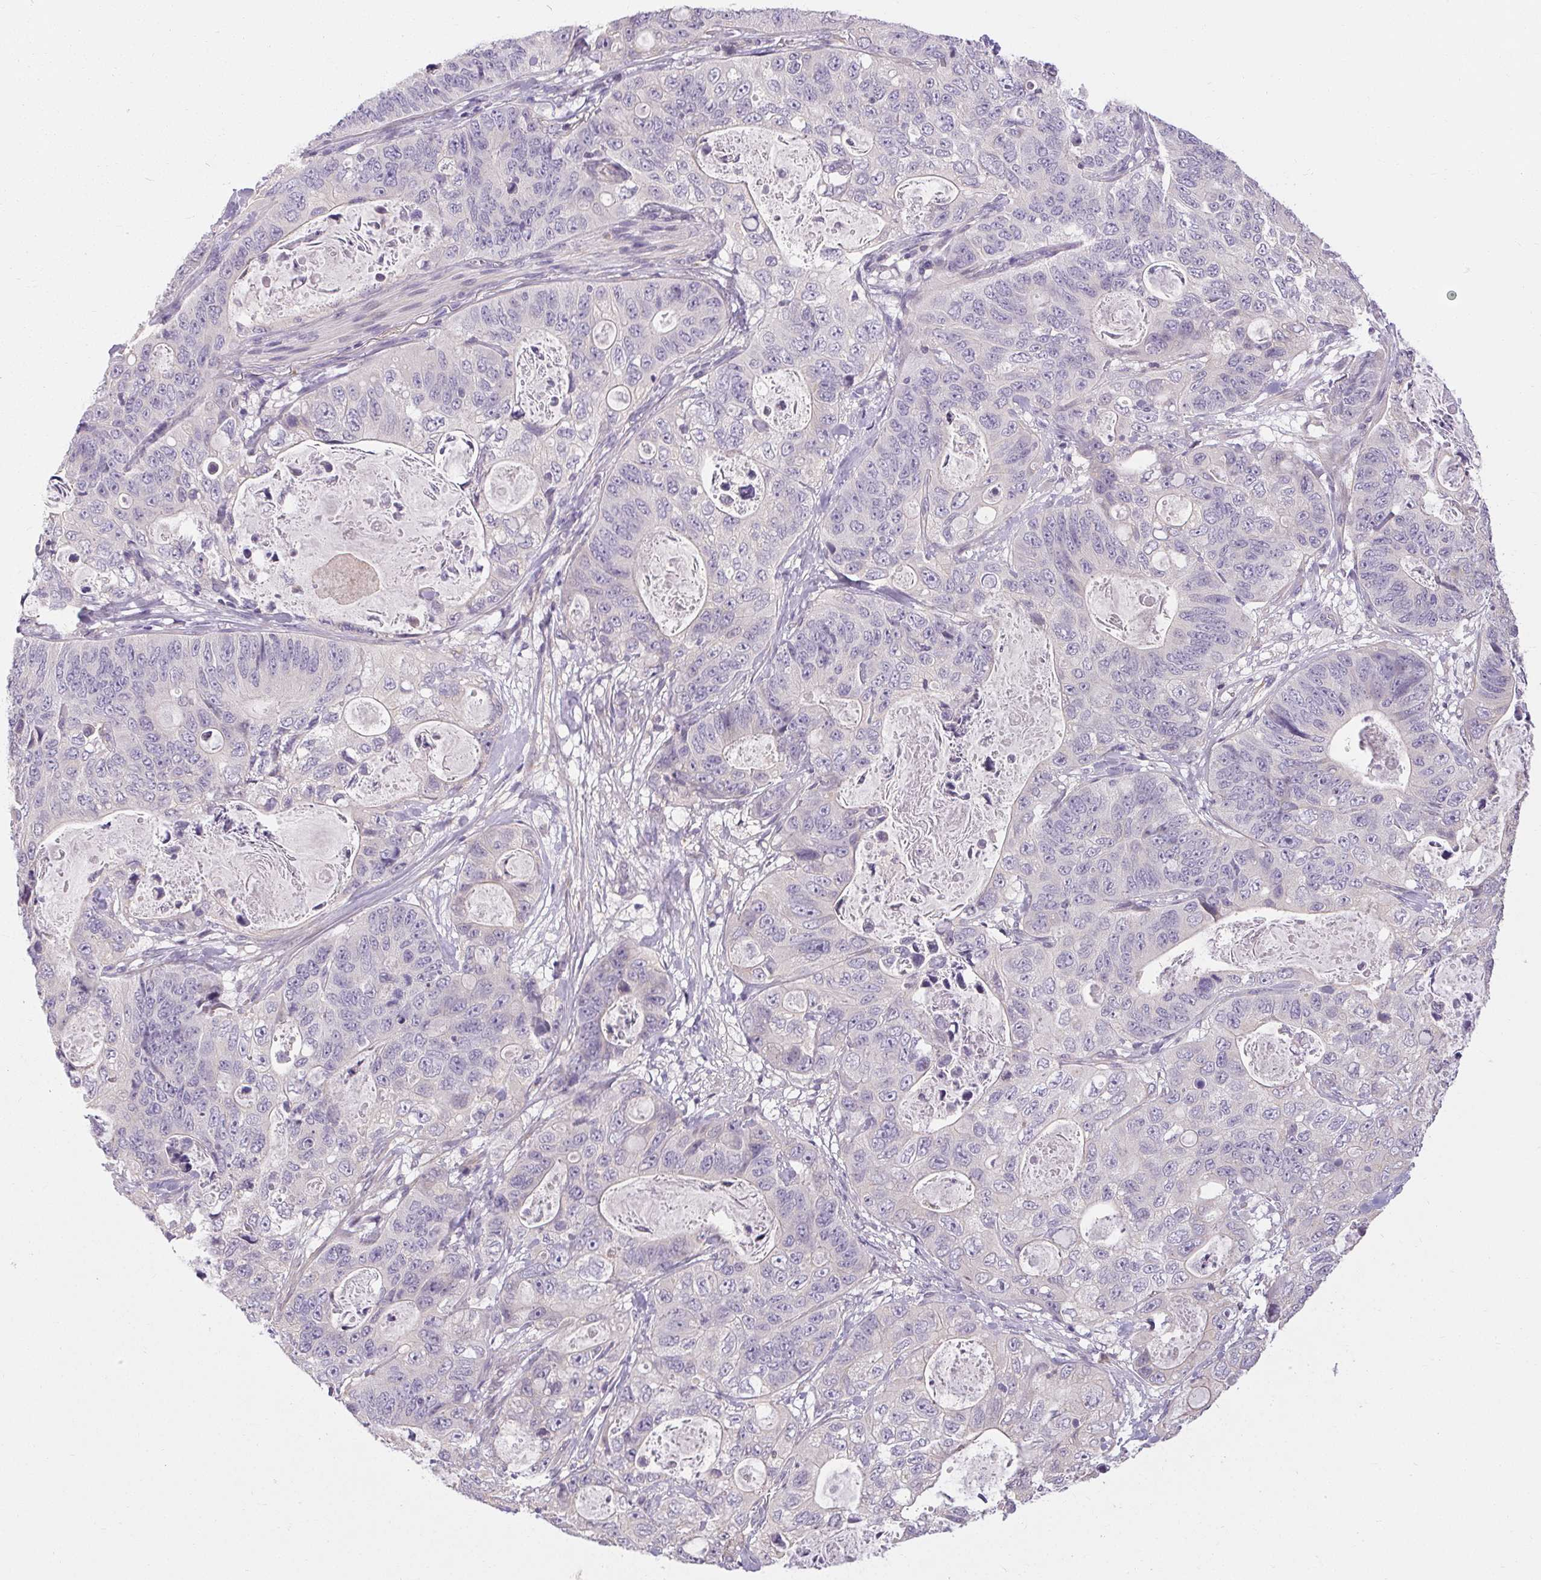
{"staining": {"intensity": "negative", "quantity": "none", "location": "none"}, "tissue": "stomach cancer", "cell_type": "Tumor cells", "image_type": "cancer", "snomed": [{"axis": "morphology", "description": "Normal tissue, NOS"}, {"axis": "morphology", "description": "Adenocarcinoma, NOS"}, {"axis": "topography", "description": "Stomach"}], "caption": "Immunohistochemistry image of neoplastic tissue: adenocarcinoma (stomach) stained with DAB (3,3'-diaminobenzidine) displays no significant protein expression in tumor cells.", "gene": "TMEM52B", "patient": {"sex": "female", "age": 89}}